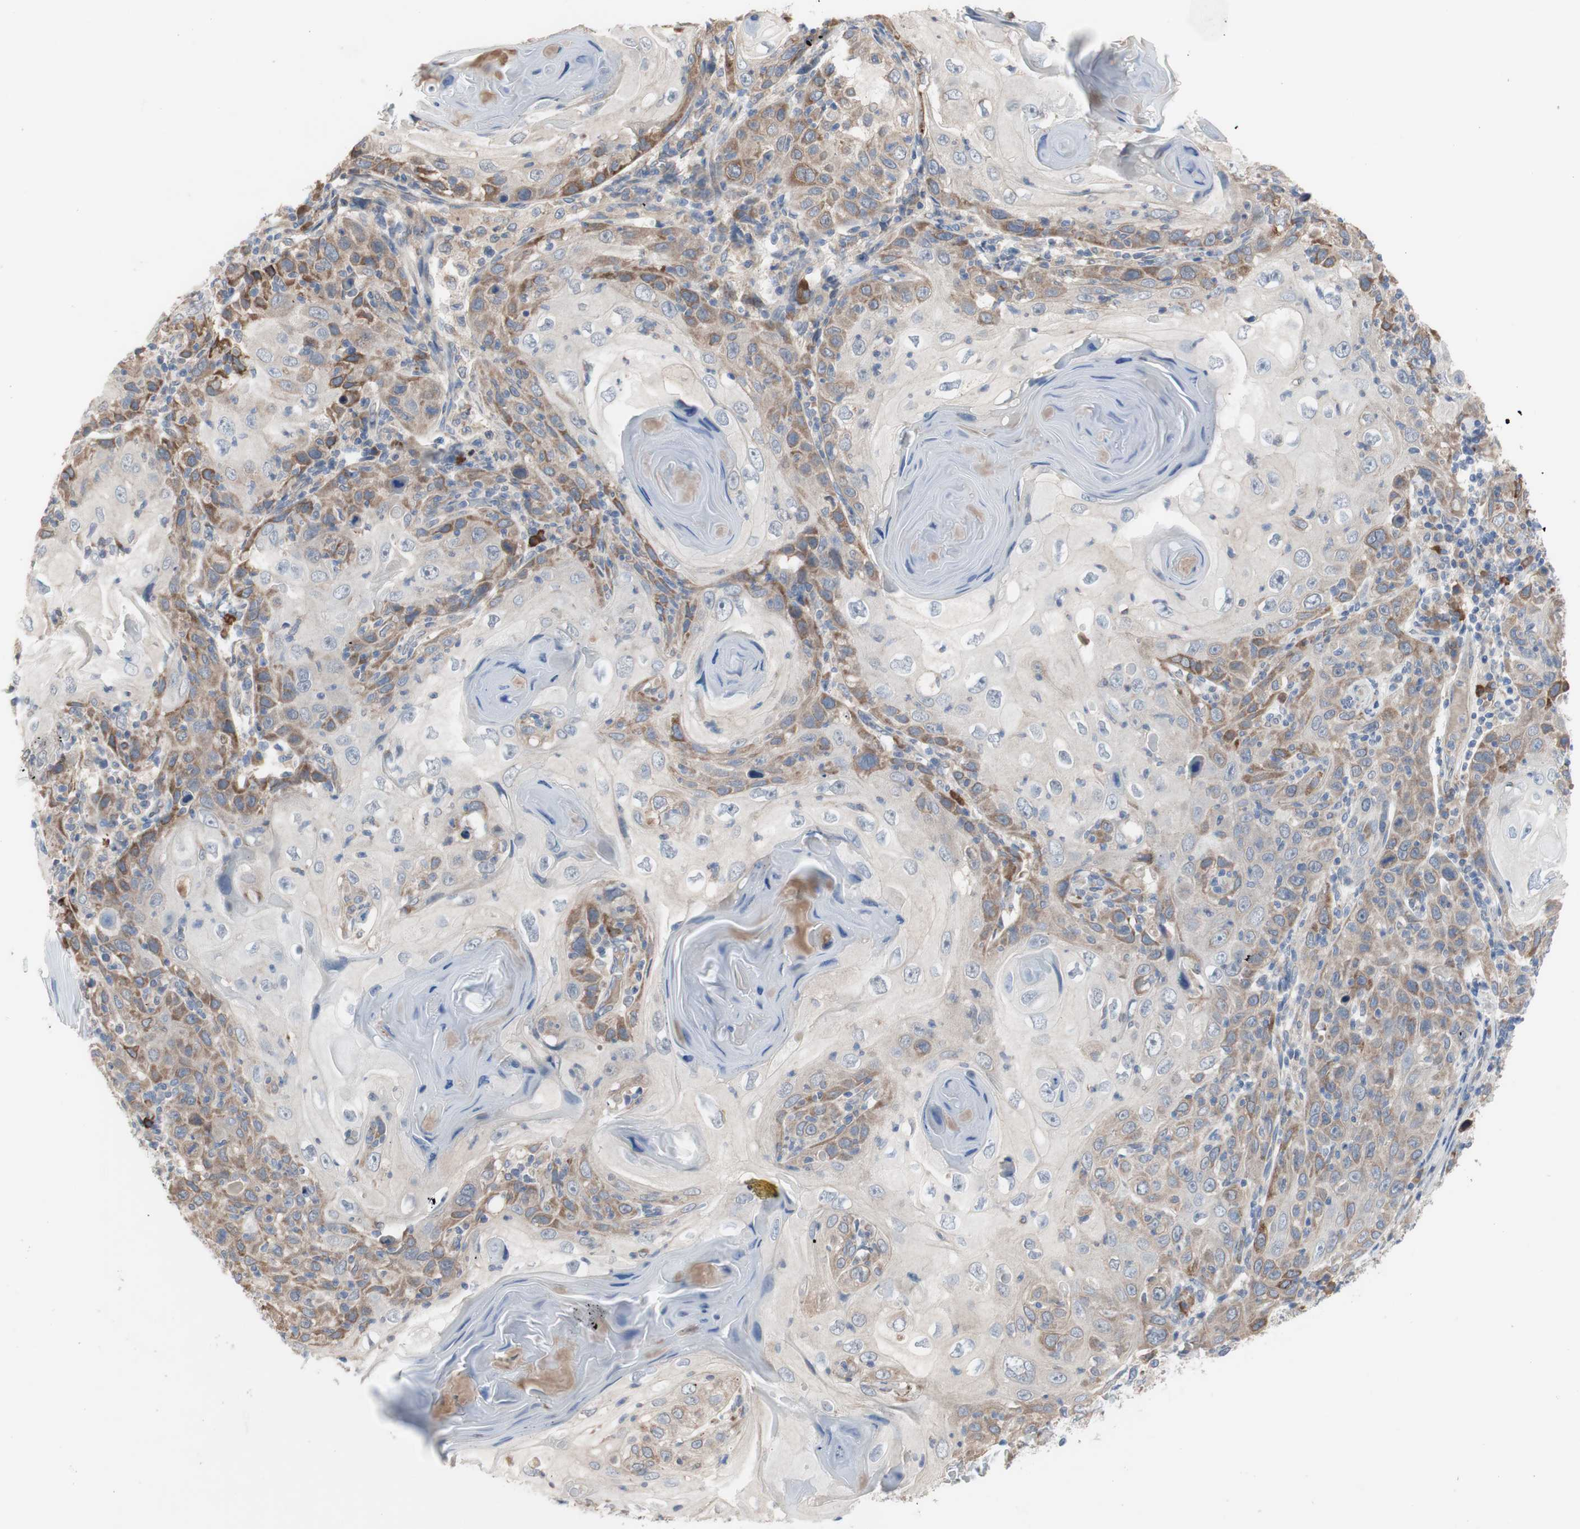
{"staining": {"intensity": "moderate", "quantity": "25%-75%", "location": "cytoplasmic/membranous"}, "tissue": "skin cancer", "cell_type": "Tumor cells", "image_type": "cancer", "snomed": [{"axis": "morphology", "description": "Squamous cell carcinoma, NOS"}, {"axis": "topography", "description": "Skin"}], "caption": "Protein staining reveals moderate cytoplasmic/membranous positivity in approximately 25%-75% of tumor cells in skin cancer.", "gene": "TTC14", "patient": {"sex": "female", "age": 88}}